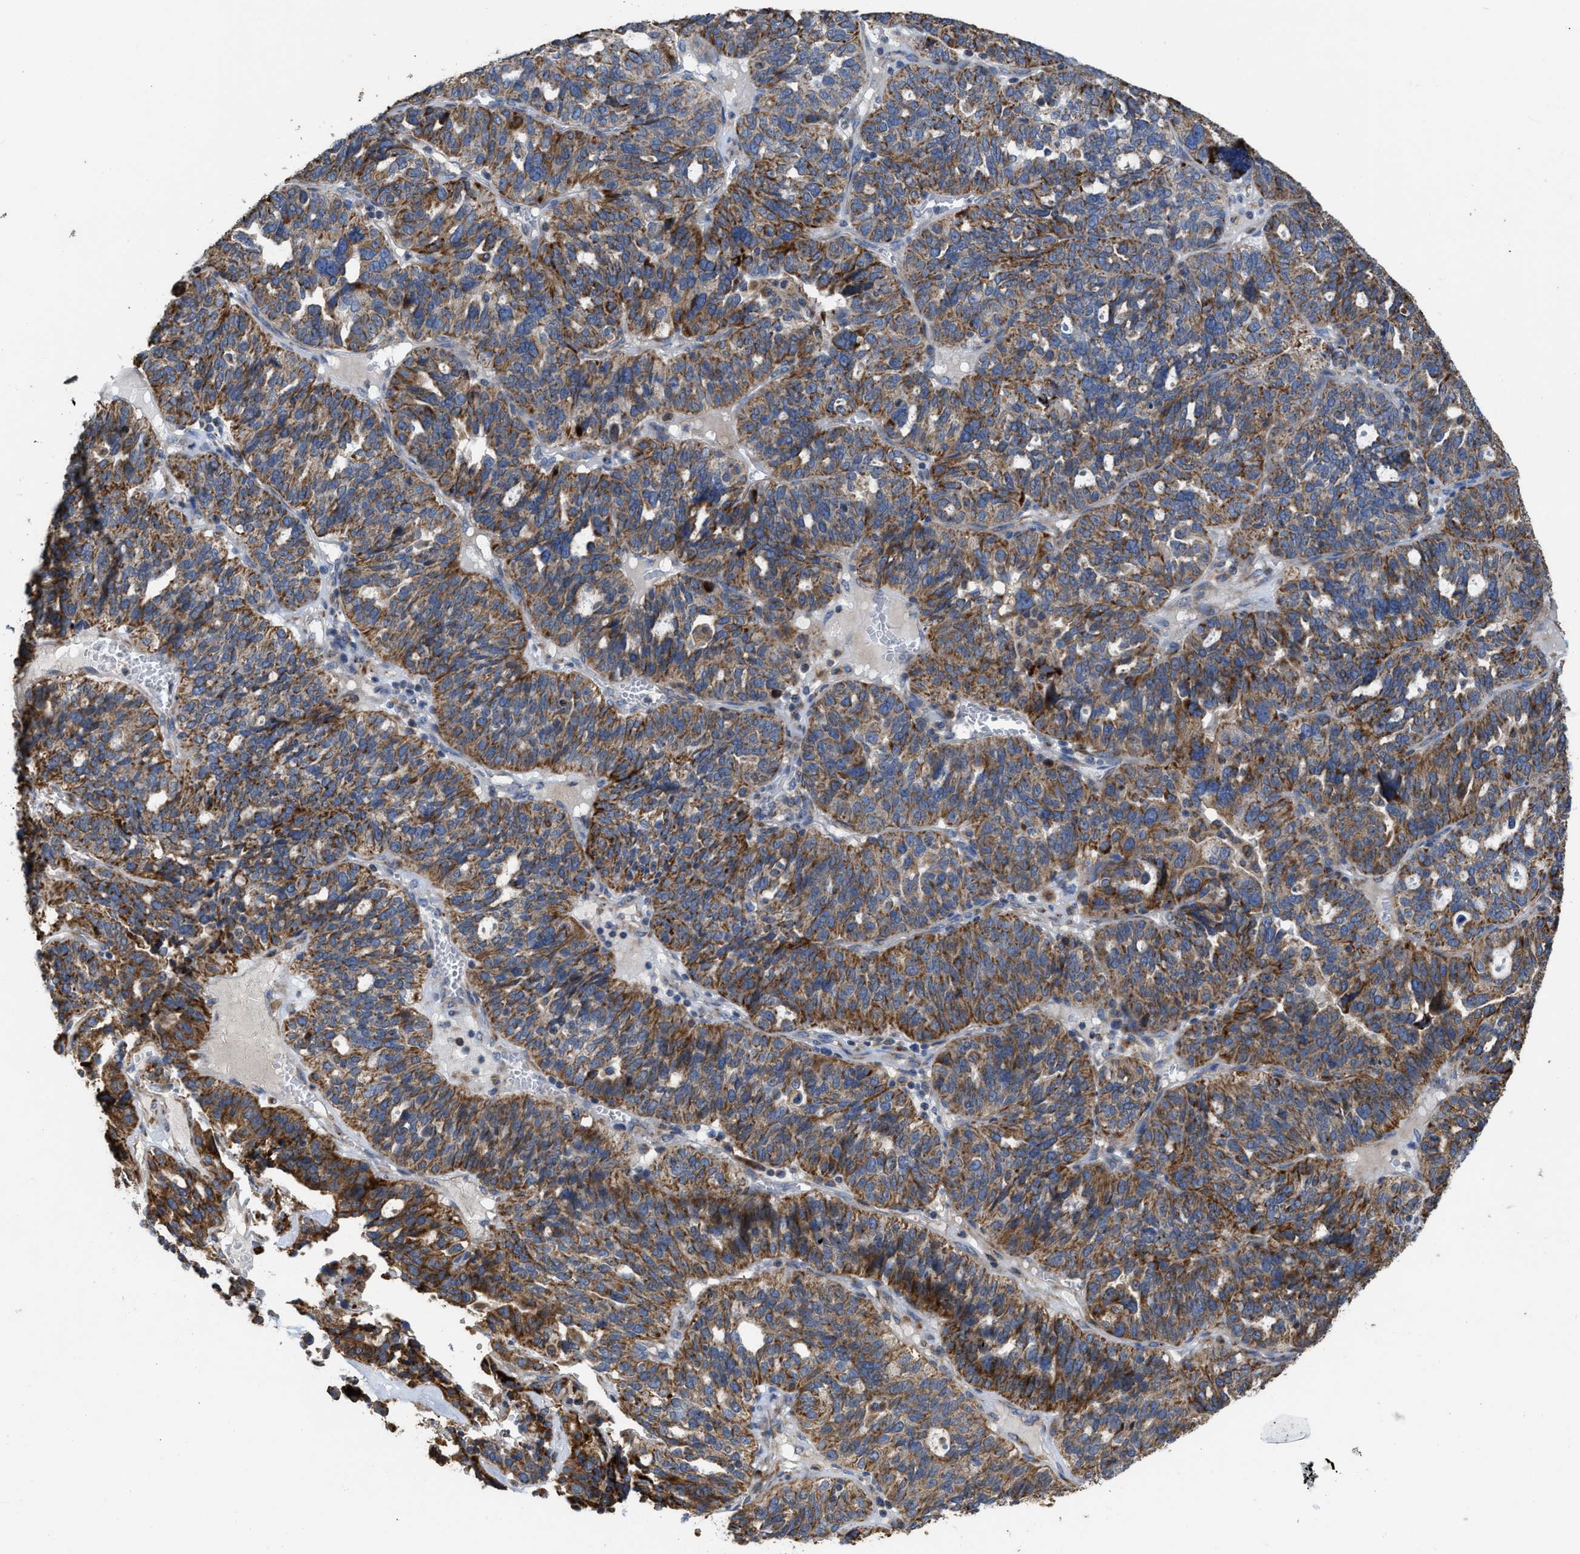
{"staining": {"intensity": "moderate", "quantity": ">75%", "location": "cytoplasmic/membranous"}, "tissue": "ovarian cancer", "cell_type": "Tumor cells", "image_type": "cancer", "snomed": [{"axis": "morphology", "description": "Cystadenocarcinoma, serous, NOS"}, {"axis": "topography", "description": "Ovary"}], "caption": "Ovarian cancer (serous cystadenocarcinoma) stained with a brown dye displays moderate cytoplasmic/membranous positive positivity in about >75% of tumor cells.", "gene": "AK2", "patient": {"sex": "female", "age": 59}}